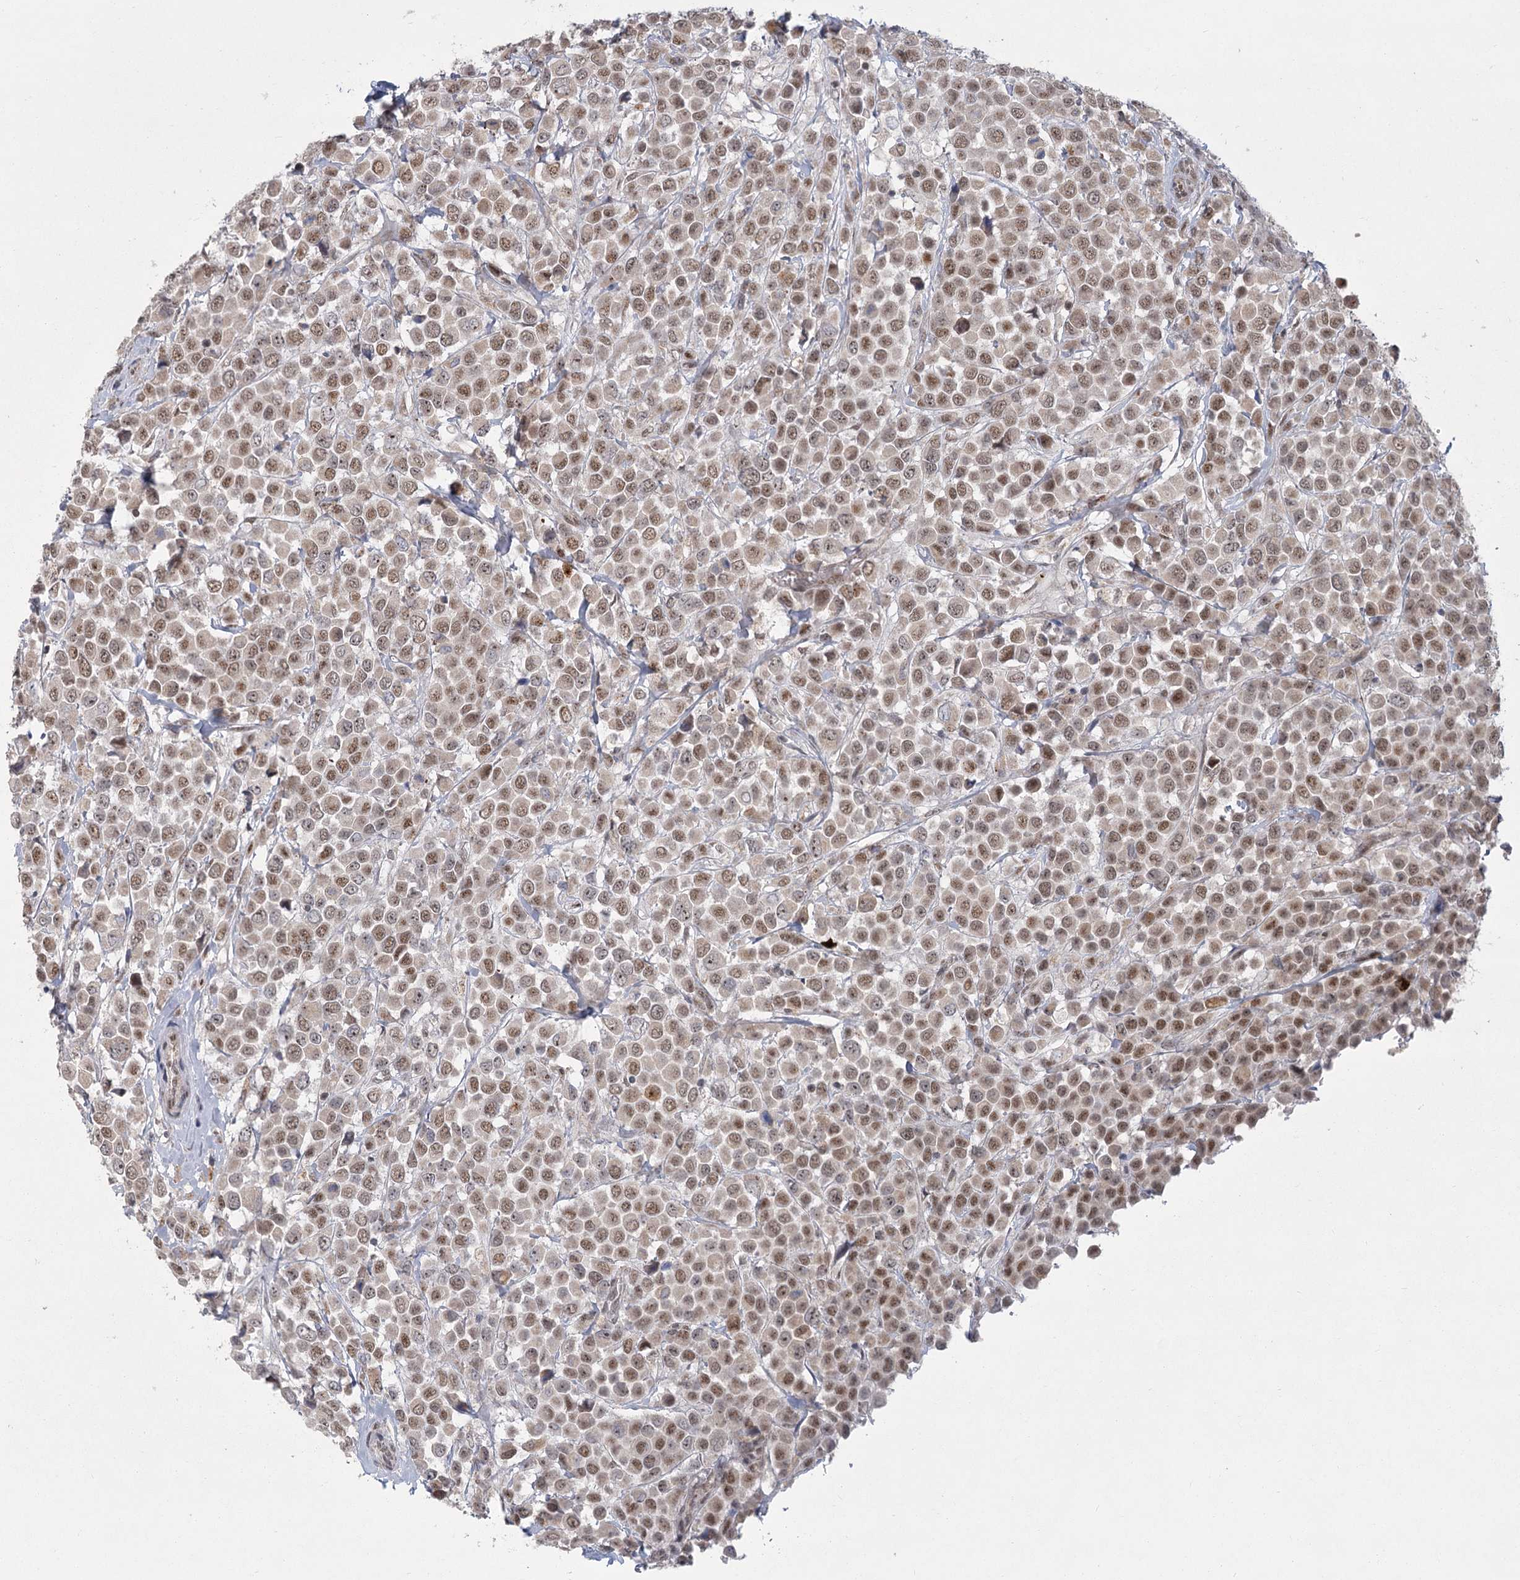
{"staining": {"intensity": "moderate", "quantity": ">75%", "location": "nuclear"}, "tissue": "breast cancer", "cell_type": "Tumor cells", "image_type": "cancer", "snomed": [{"axis": "morphology", "description": "Duct carcinoma"}, {"axis": "topography", "description": "Breast"}], "caption": "DAB (3,3'-diaminobenzidine) immunohistochemical staining of intraductal carcinoma (breast) exhibits moderate nuclear protein staining in about >75% of tumor cells. (Stains: DAB (3,3'-diaminobenzidine) in brown, nuclei in blue, Microscopy: brightfield microscopy at high magnification).", "gene": "CIB4", "patient": {"sex": "female", "age": 61}}